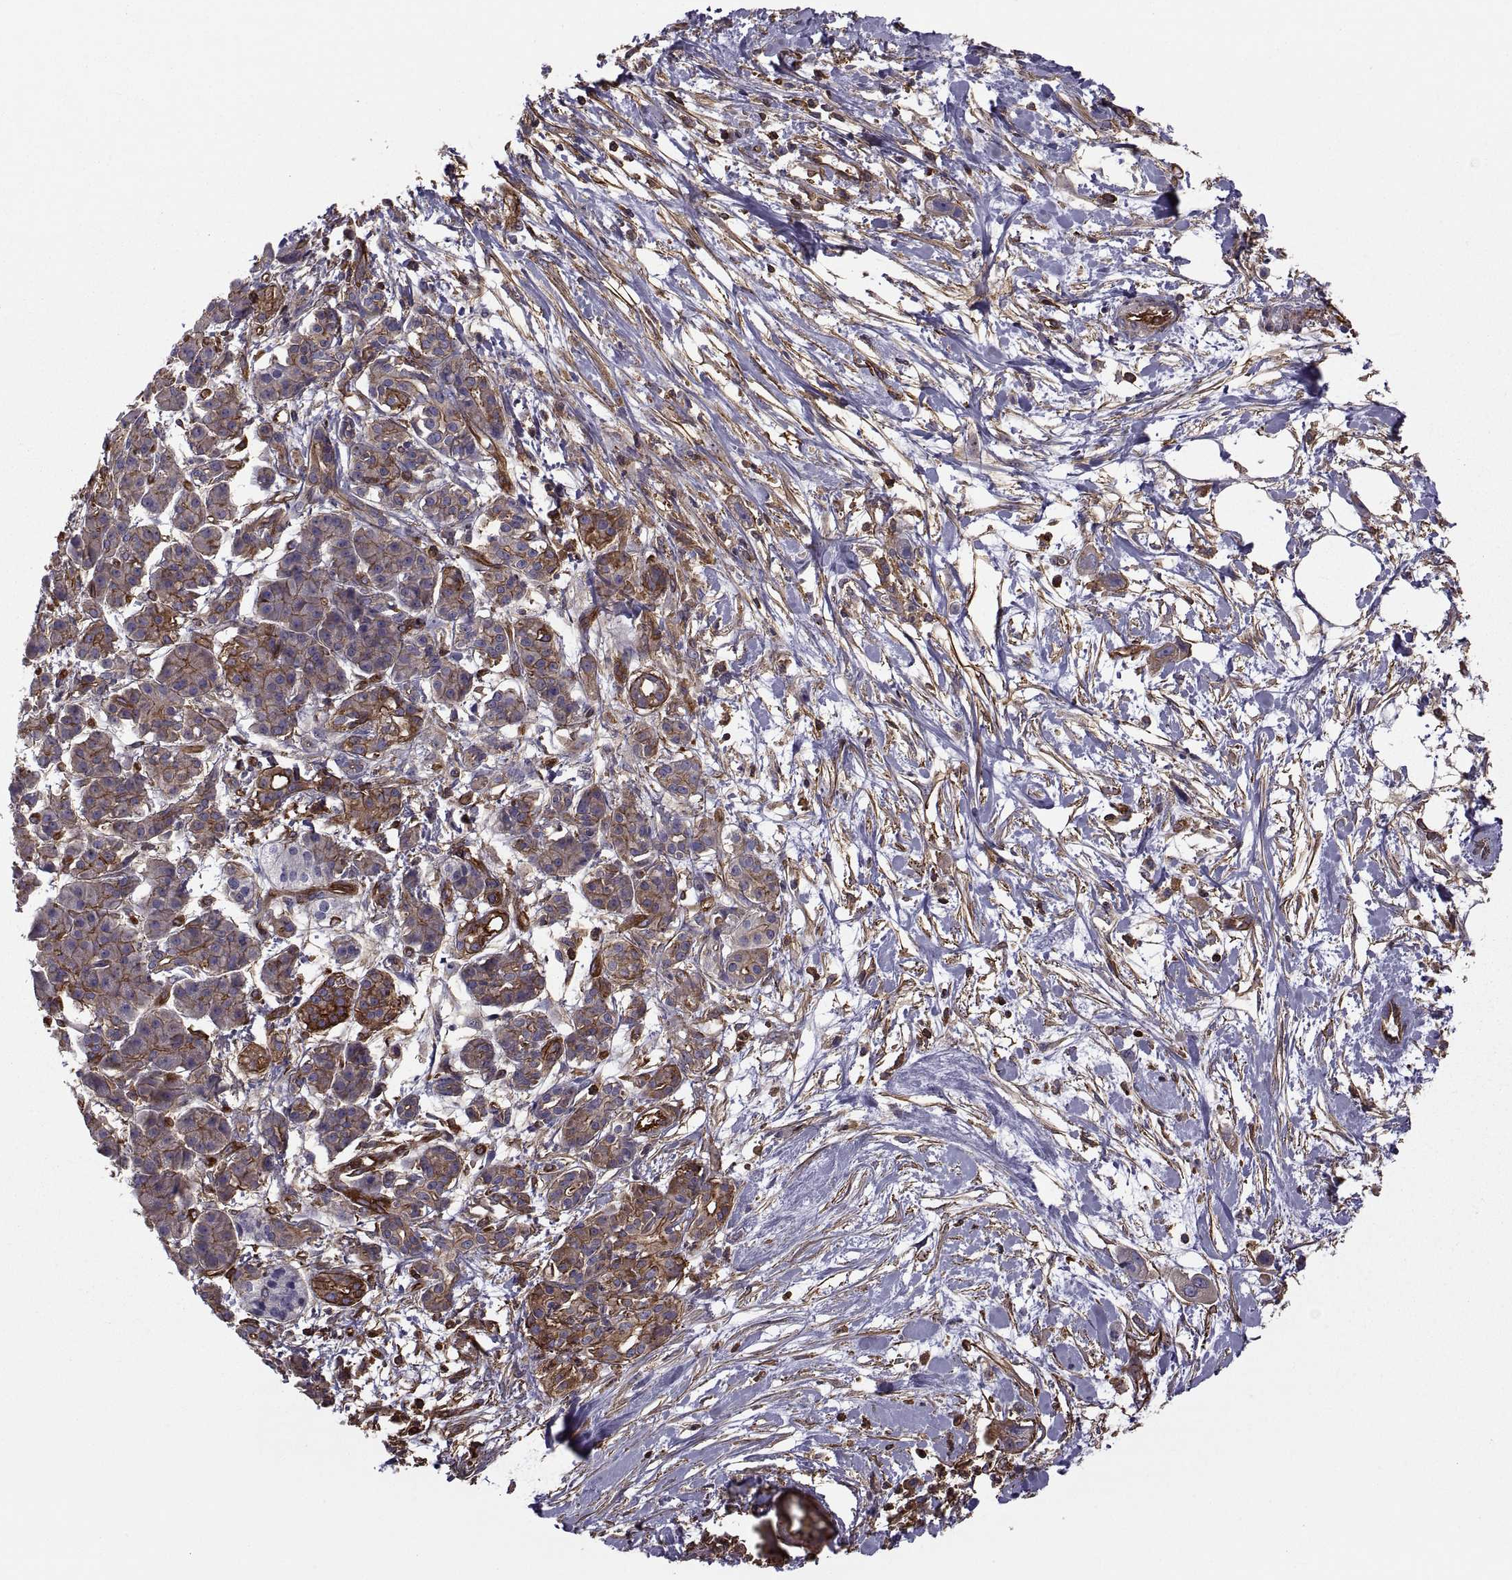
{"staining": {"intensity": "moderate", "quantity": "25%-75%", "location": "cytoplasmic/membranous"}, "tissue": "pancreatic cancer", "cell_type": "Tumor cells", "image_type": "cancer", "snomed": [{"axis": "morphology", "description": "Normal tissue, NOS"}, {"axis": "morphology", "description": "Adenocarcinoma, NOS"}, {"axis": "topography", "description": "Lymph node"}, {"axis": "topography", "description": "Pancreas"}], "caption": "Protein staining of pancreatic cancer tissue reveals moderate cytoplasmic/membranous positivity in about 25%-75% of tumor cells.", "gene": "MYH9", "patient": {"sex": "female", "age": 58}}